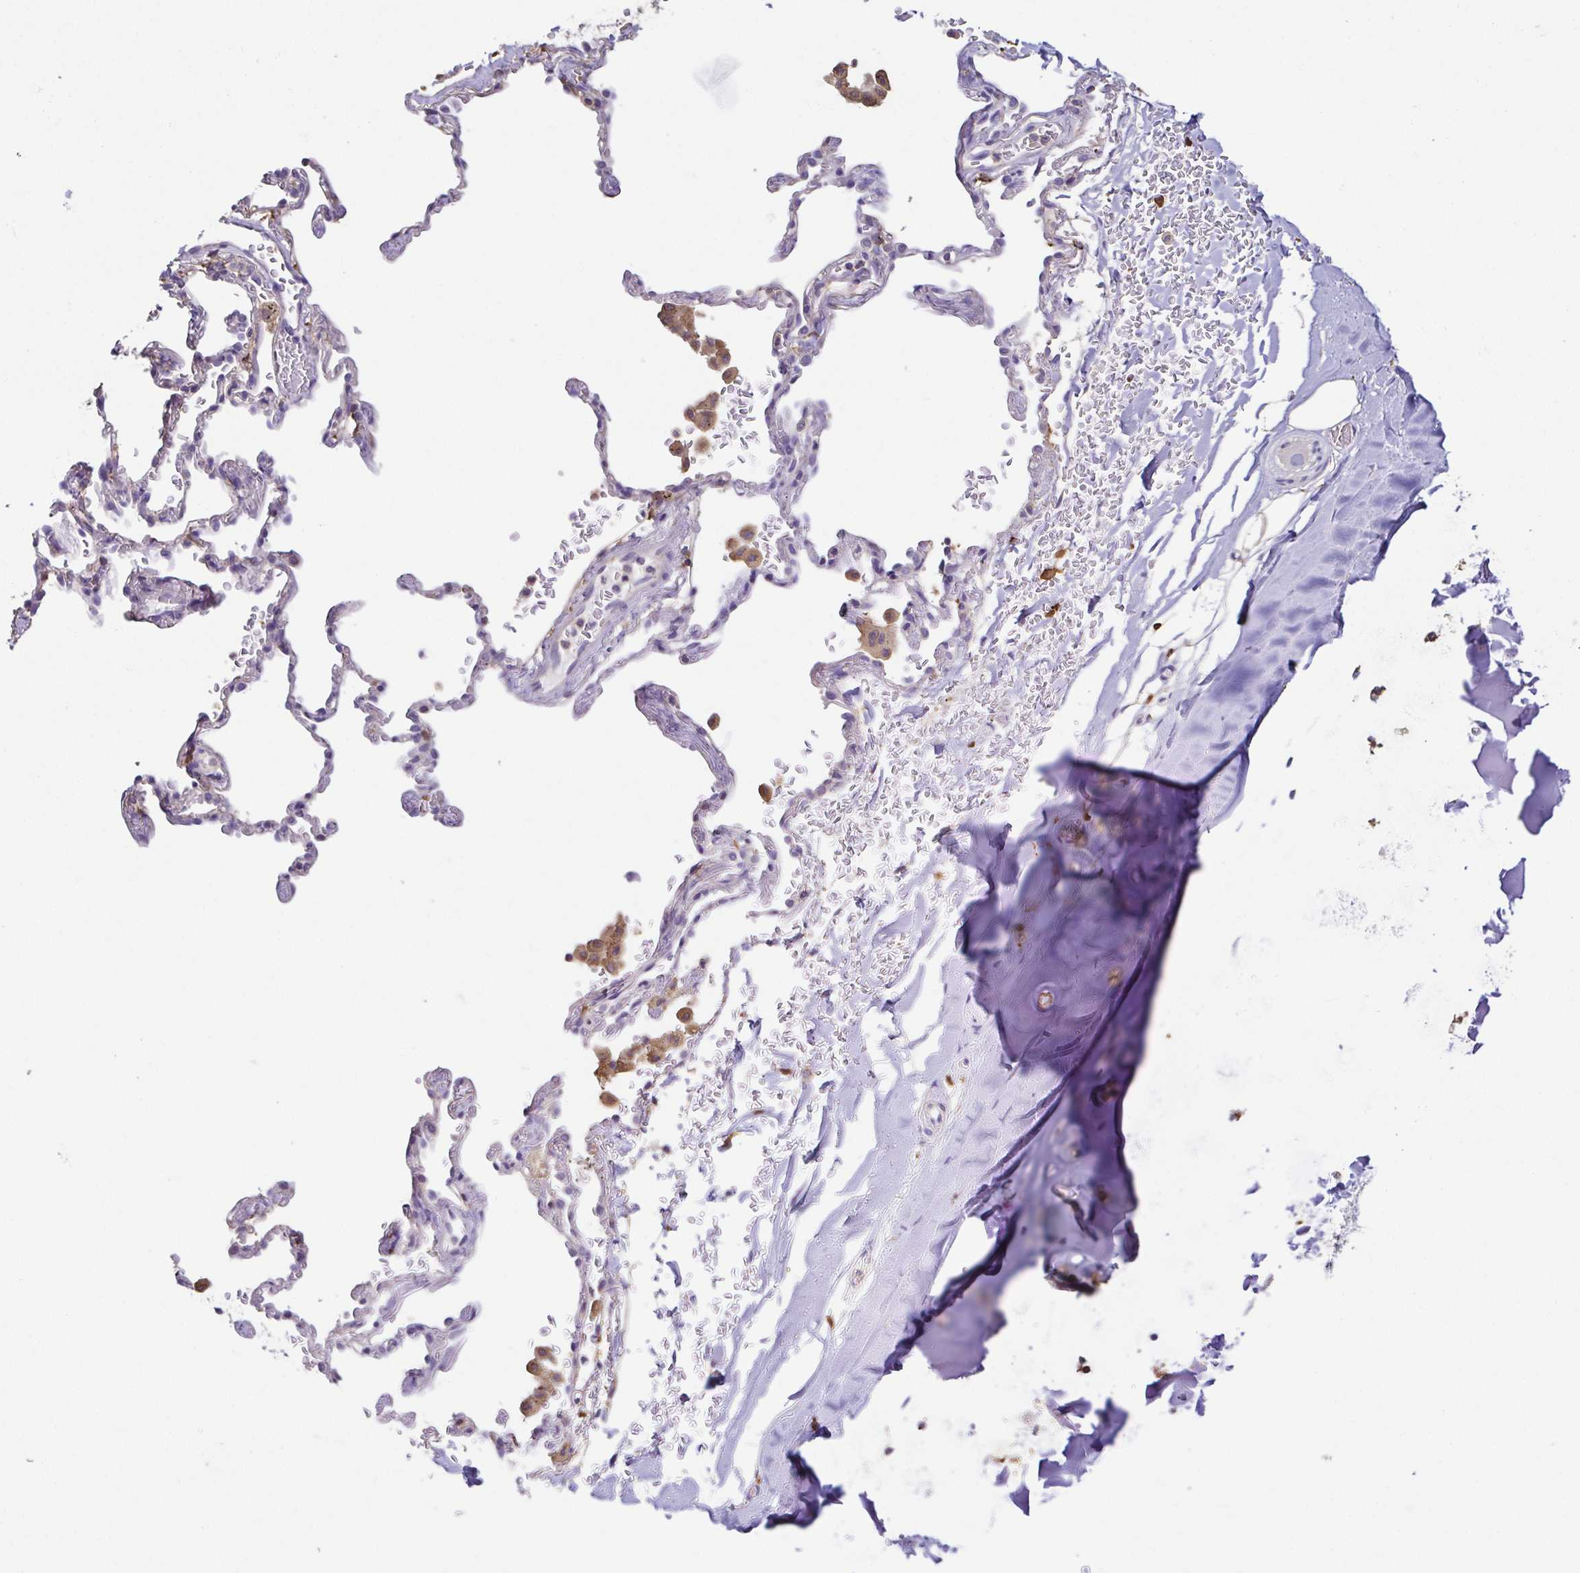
{"staining": {"intensity": "negative", "quantity": "none", "location": "none"}, "tissue": "adipose tissue", "cell_type": "Adipocytes", "image_type": "normal", "snomed": [{"axis": "morphology", "description": "Normal tissue, NOS"}, {"axis": "topography", "description": "Cartilage tissue"}, {"axis": "topography", "description": "Bronchus"}, {"axis": "topography", "description": "Peripheral nerve tissue"}], "caption": "This is an IHC micrograph of benign human adipose tissue. There is no staining in adipocytes.", "gene": "ANXA10", "patient": {"sex": "male", "age": 67}}